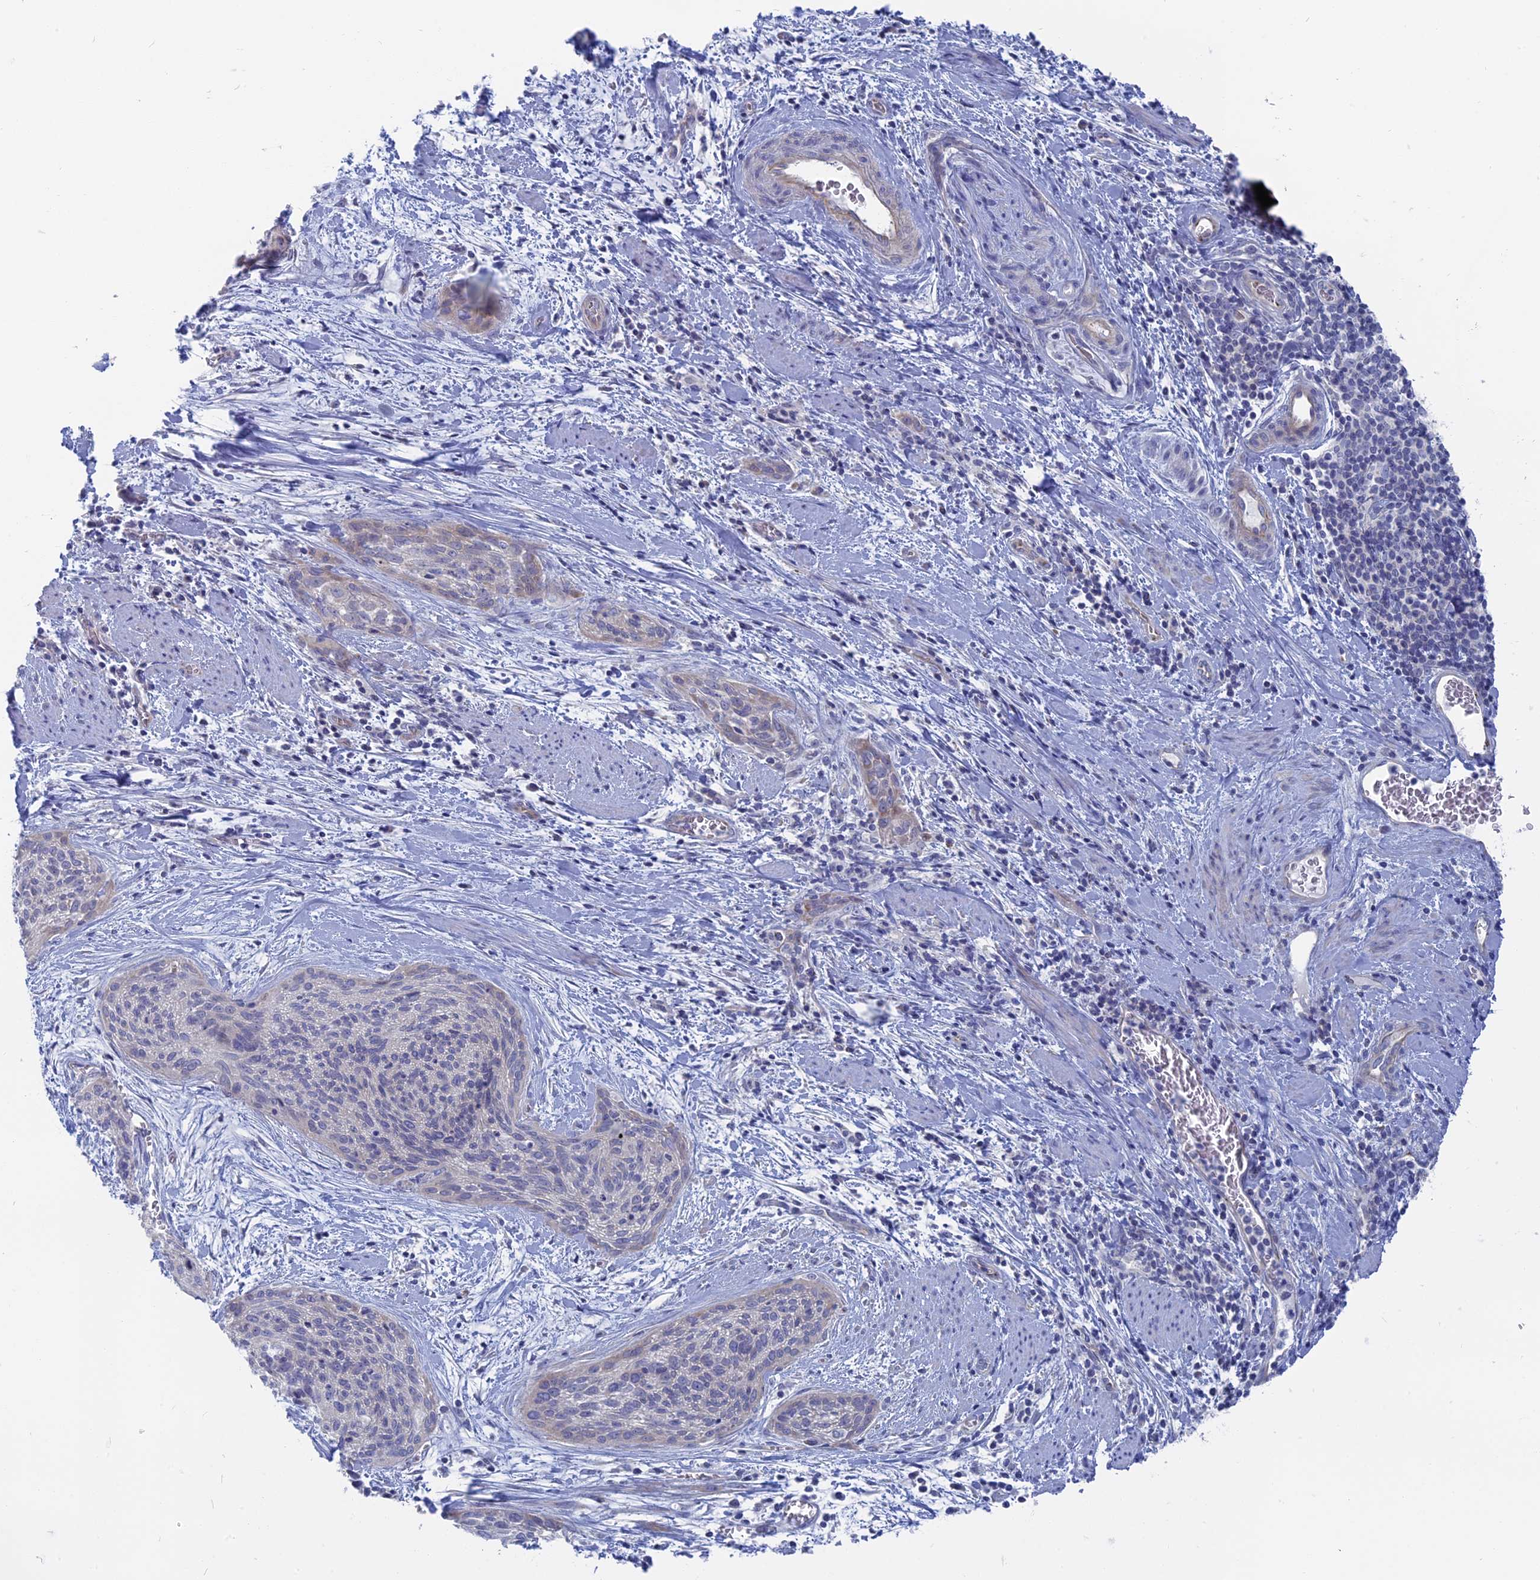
{"staining": {"intensity": "negative", "quantity": "none", "location": "none"}, "tissue": "cervical cancer", "cell_type": "Tumor cells", "image_type": "cancer", "snomed": [{"axis": "morphology", "description": "Squamous cell carcinoma, NOS"}, {"axis": "topography", "description": "Cervix"}], "caption": "There is no significant expression in tumor cells of cervical squamous cell carcinoma. (DAB (3,3'-diaminobenzidine) immunohistochemistry (IHC), high magnification).", "gene": "TBC1D30", "patient": {"sex": "female", "age": 55}}